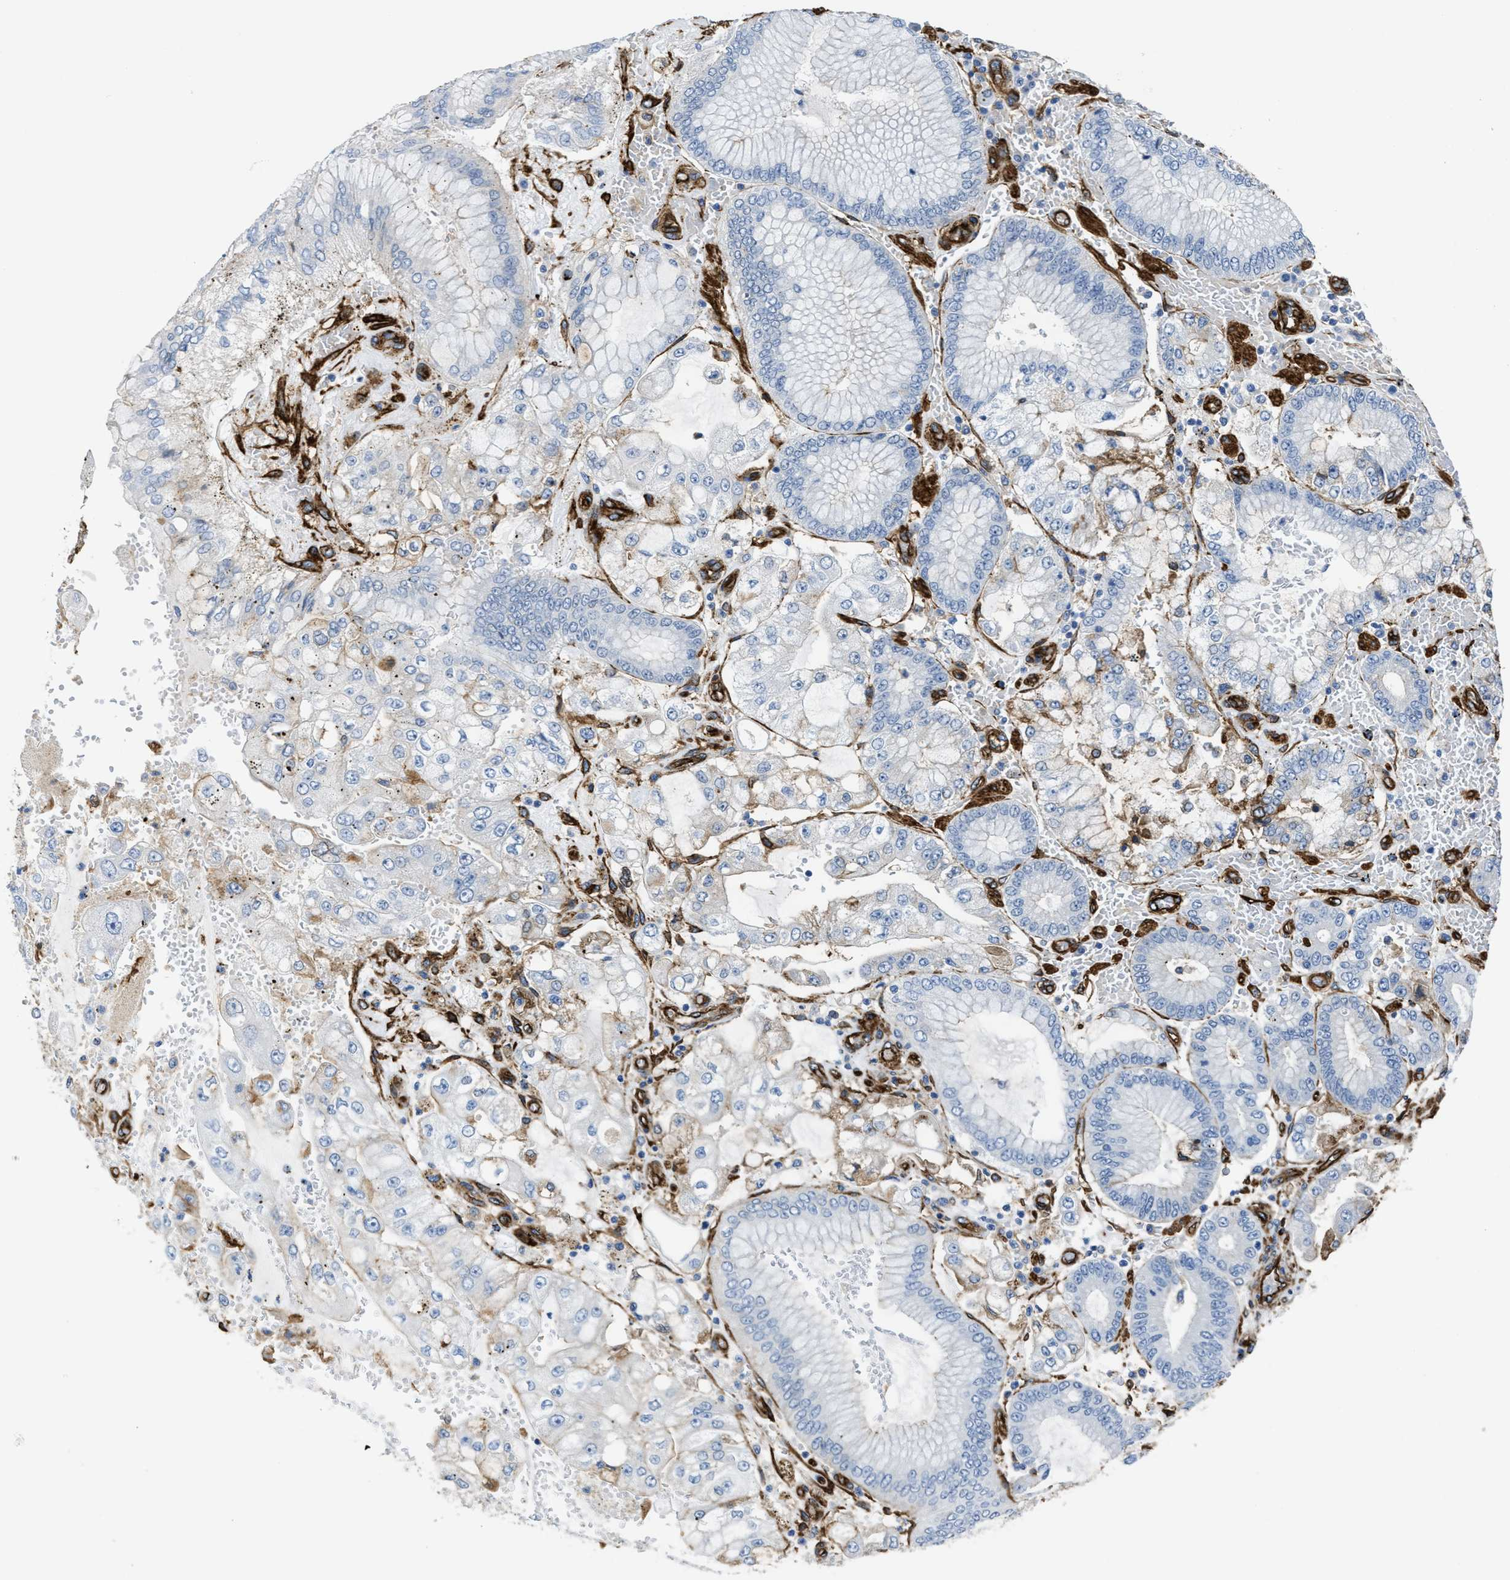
{"staining": {"intensity": "moderate", "quantity": "<25%", "location": "cytoplasmic/membranous"}, "tissue": "stomach cancer", "cell_type": "Tumor cells", "image_type": "cancer", "snomed": [{"axis": "morphology", "description": "Adenocarcinoma, NOS"}, {"axis": "topography", "description": "Stomach"}], "caption": "Brown immunohistochemical staining in human stomach cancer (adenocarcinoma) shows moderate cytoplasmic/membranous staining in about <25% of tumor cells.", "gene": "NAB1", "patient": {"sex": "male", "age": 76}}